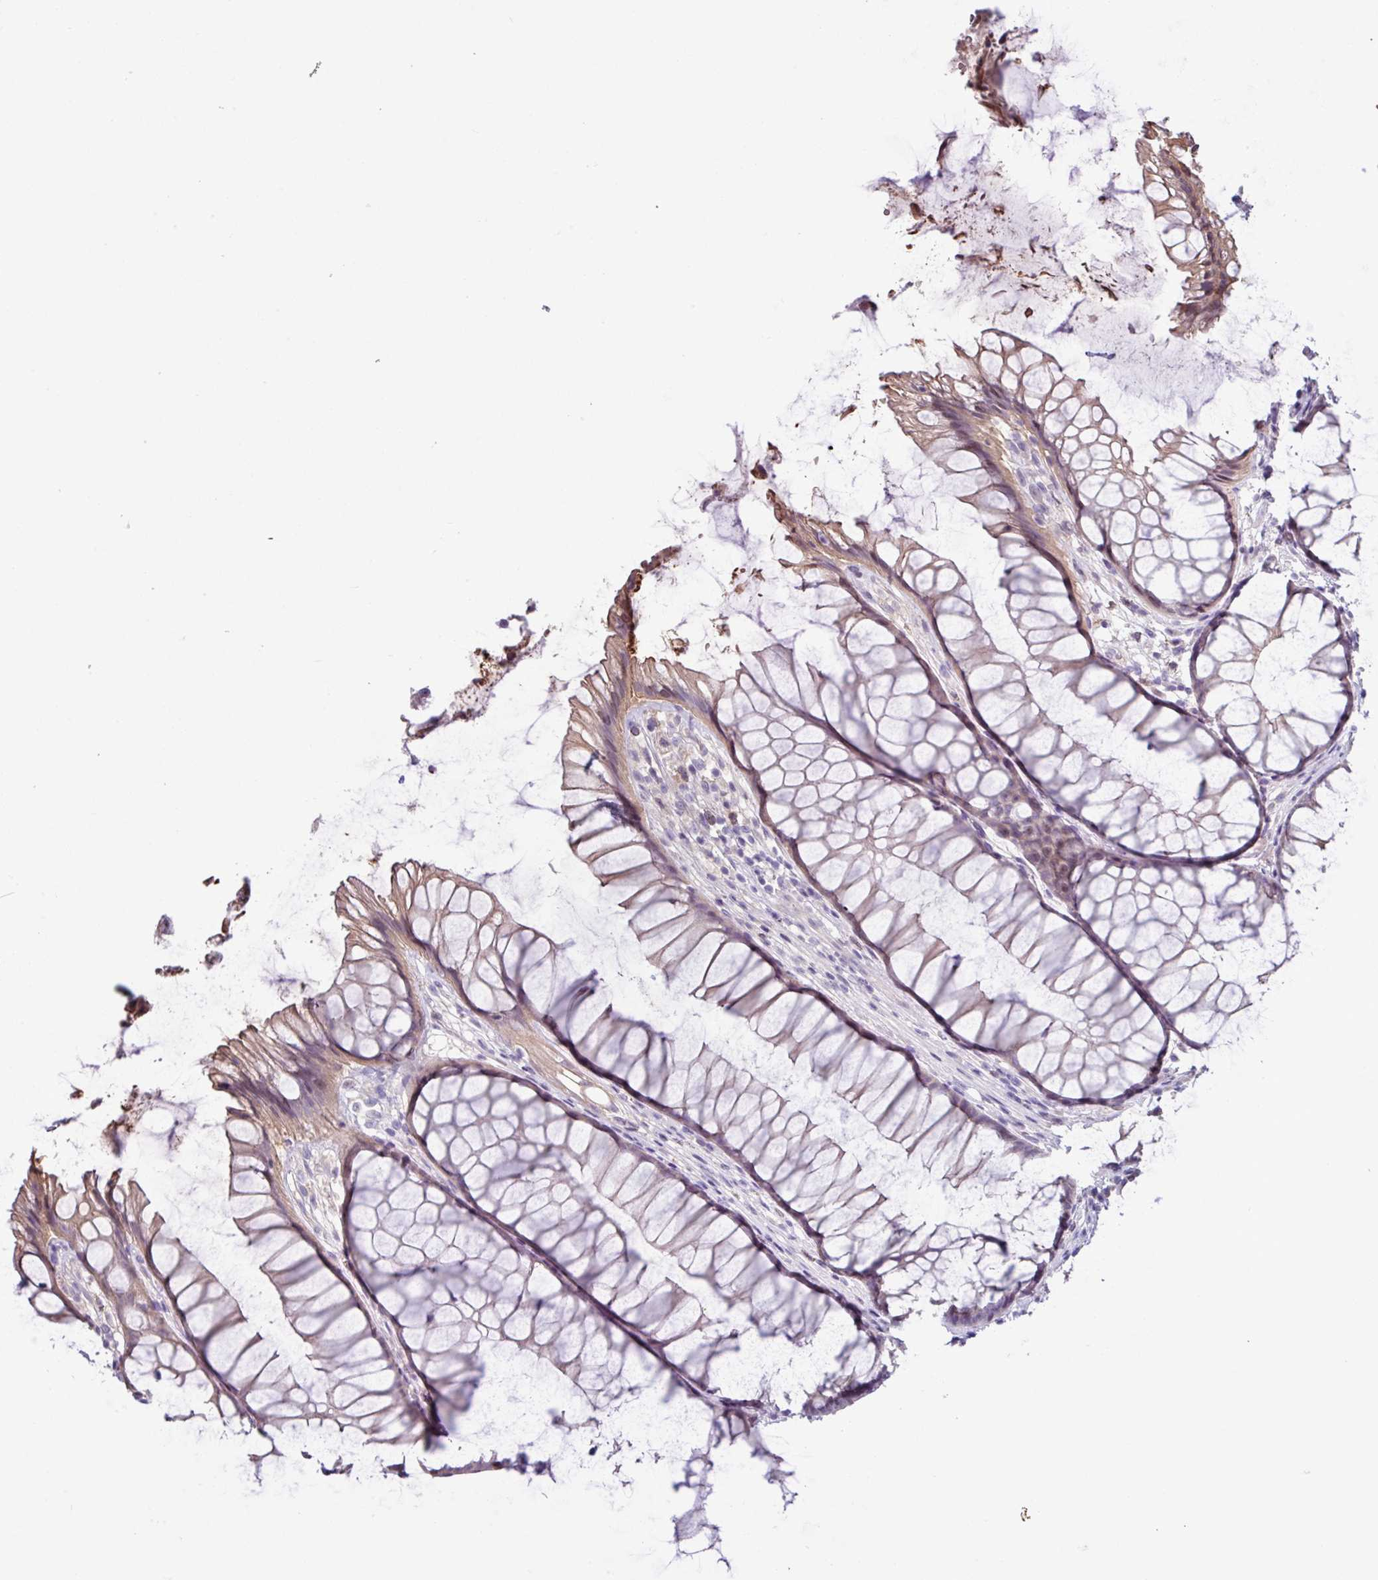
{"staining": {"intensity": "moderate", "quantity": "25%-75%", "location": "cytoplasmic/membranous"}, "tissue": "rectum", "cell_type": "Glandular cells", "image_type": "normal", "snomed": [{"axis": "morphology", "description": "Normal tissue, NOS"}, {"axis": "topography", "description": "Smooth muscle"}, {"axis": "topography", "description": "Rectum"}], "caption": "Human rectum stained for a protein (brown) reveals moderate cytoplasmic/membranous positive staining in approximately 25%-75% of glandular cells.", "gene": "PNLDC1", "patient": {"sex": "male", "age": 53}}